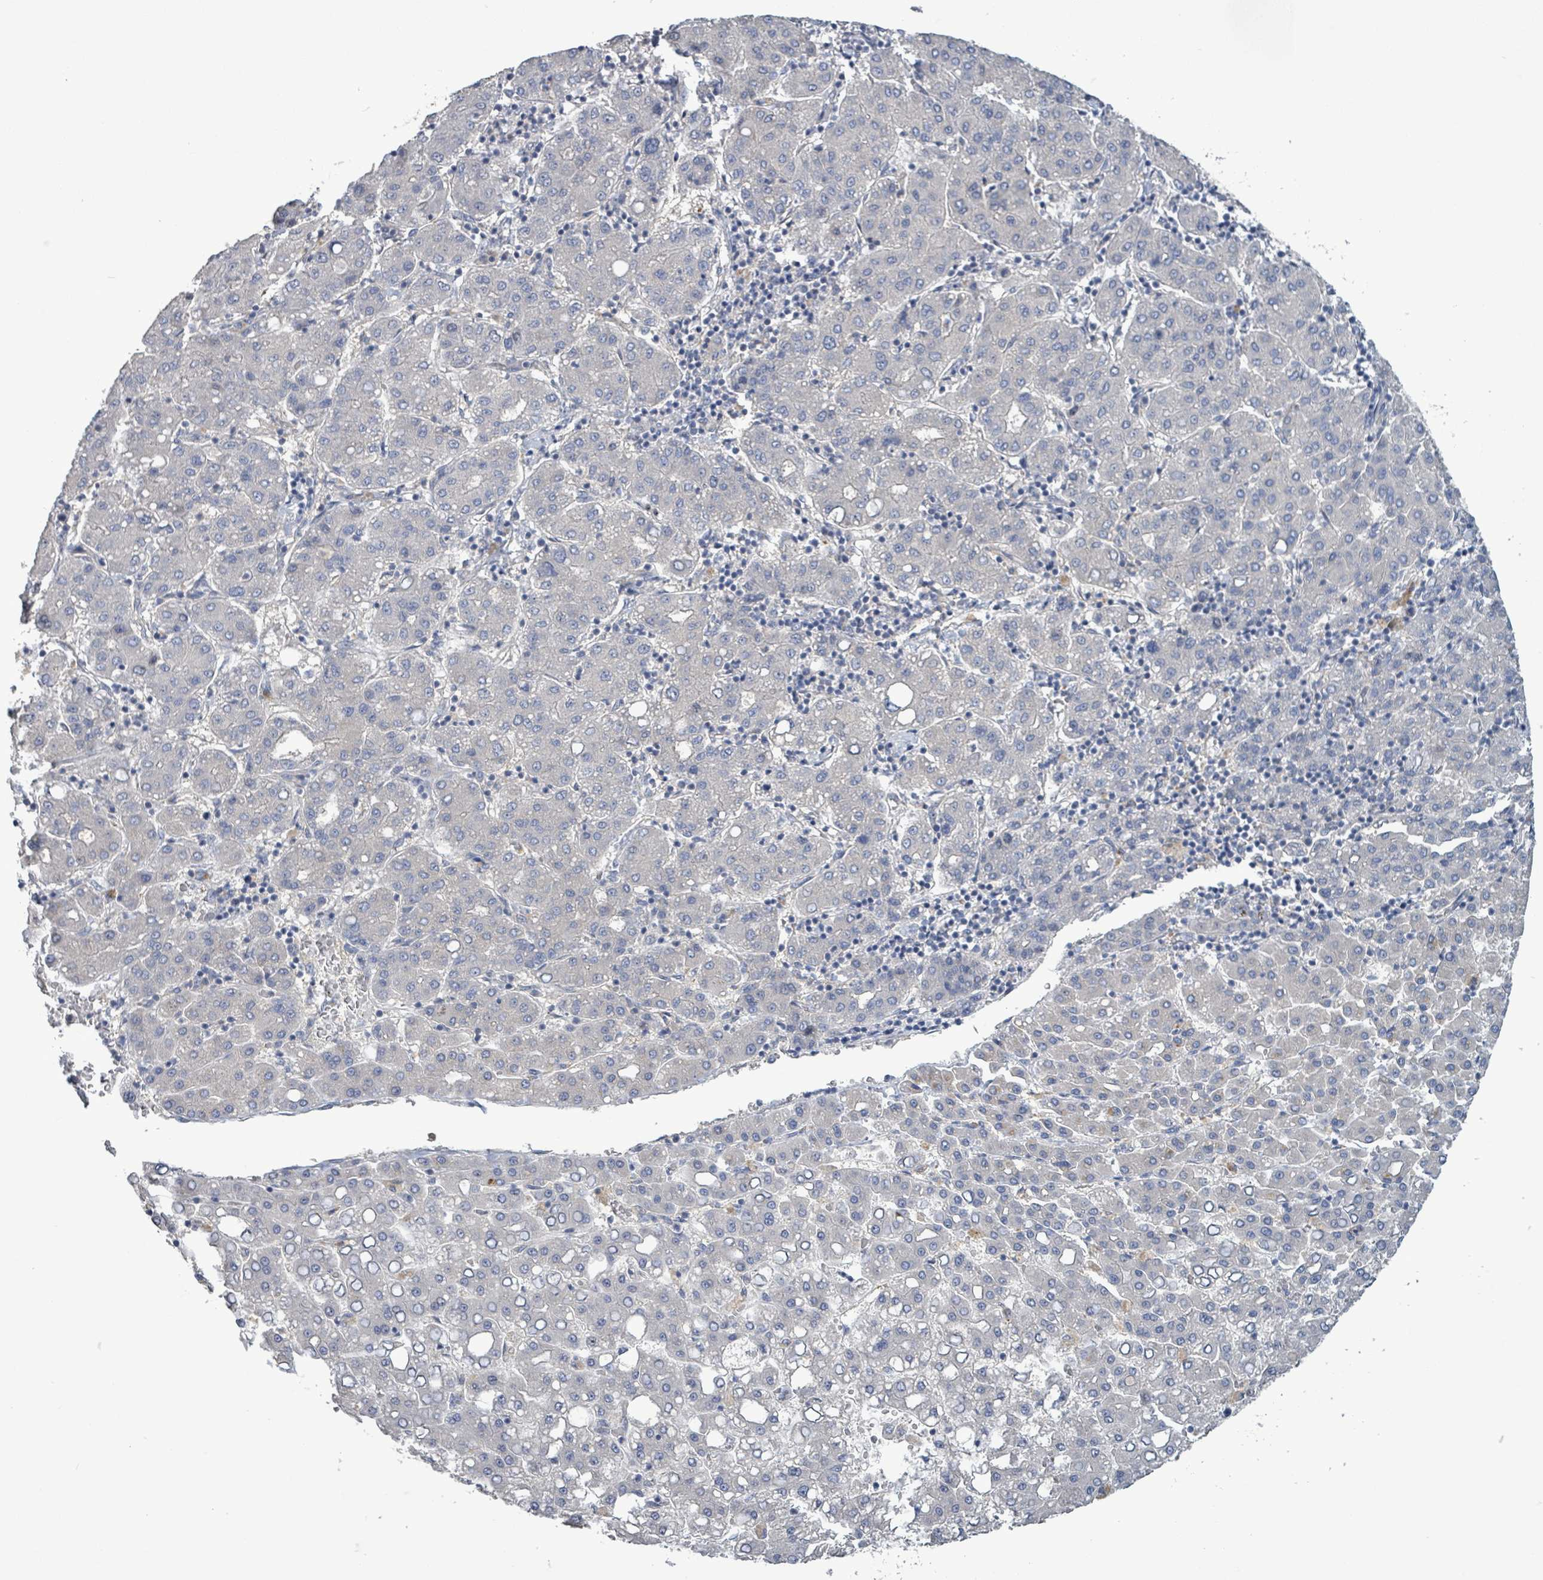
{"staining": {"intensity": "negative", "quantity": "none", "location": "none"}, "tissue": "liver cancer", "cell_type": "Tumor cells", "image_type": "cancer", "snomed": [{"axis": "morphology", "description": "Carcinoma, Hepatocellular, NOS"}, {"axis": "topography", "description": "Liver"}], "caption": "A micrograph of human liver hepatocellular carcinoma is negative for staining in tumor cells.", "gene": "KRAS", "patient": {"sex": "male", "age": 65}}